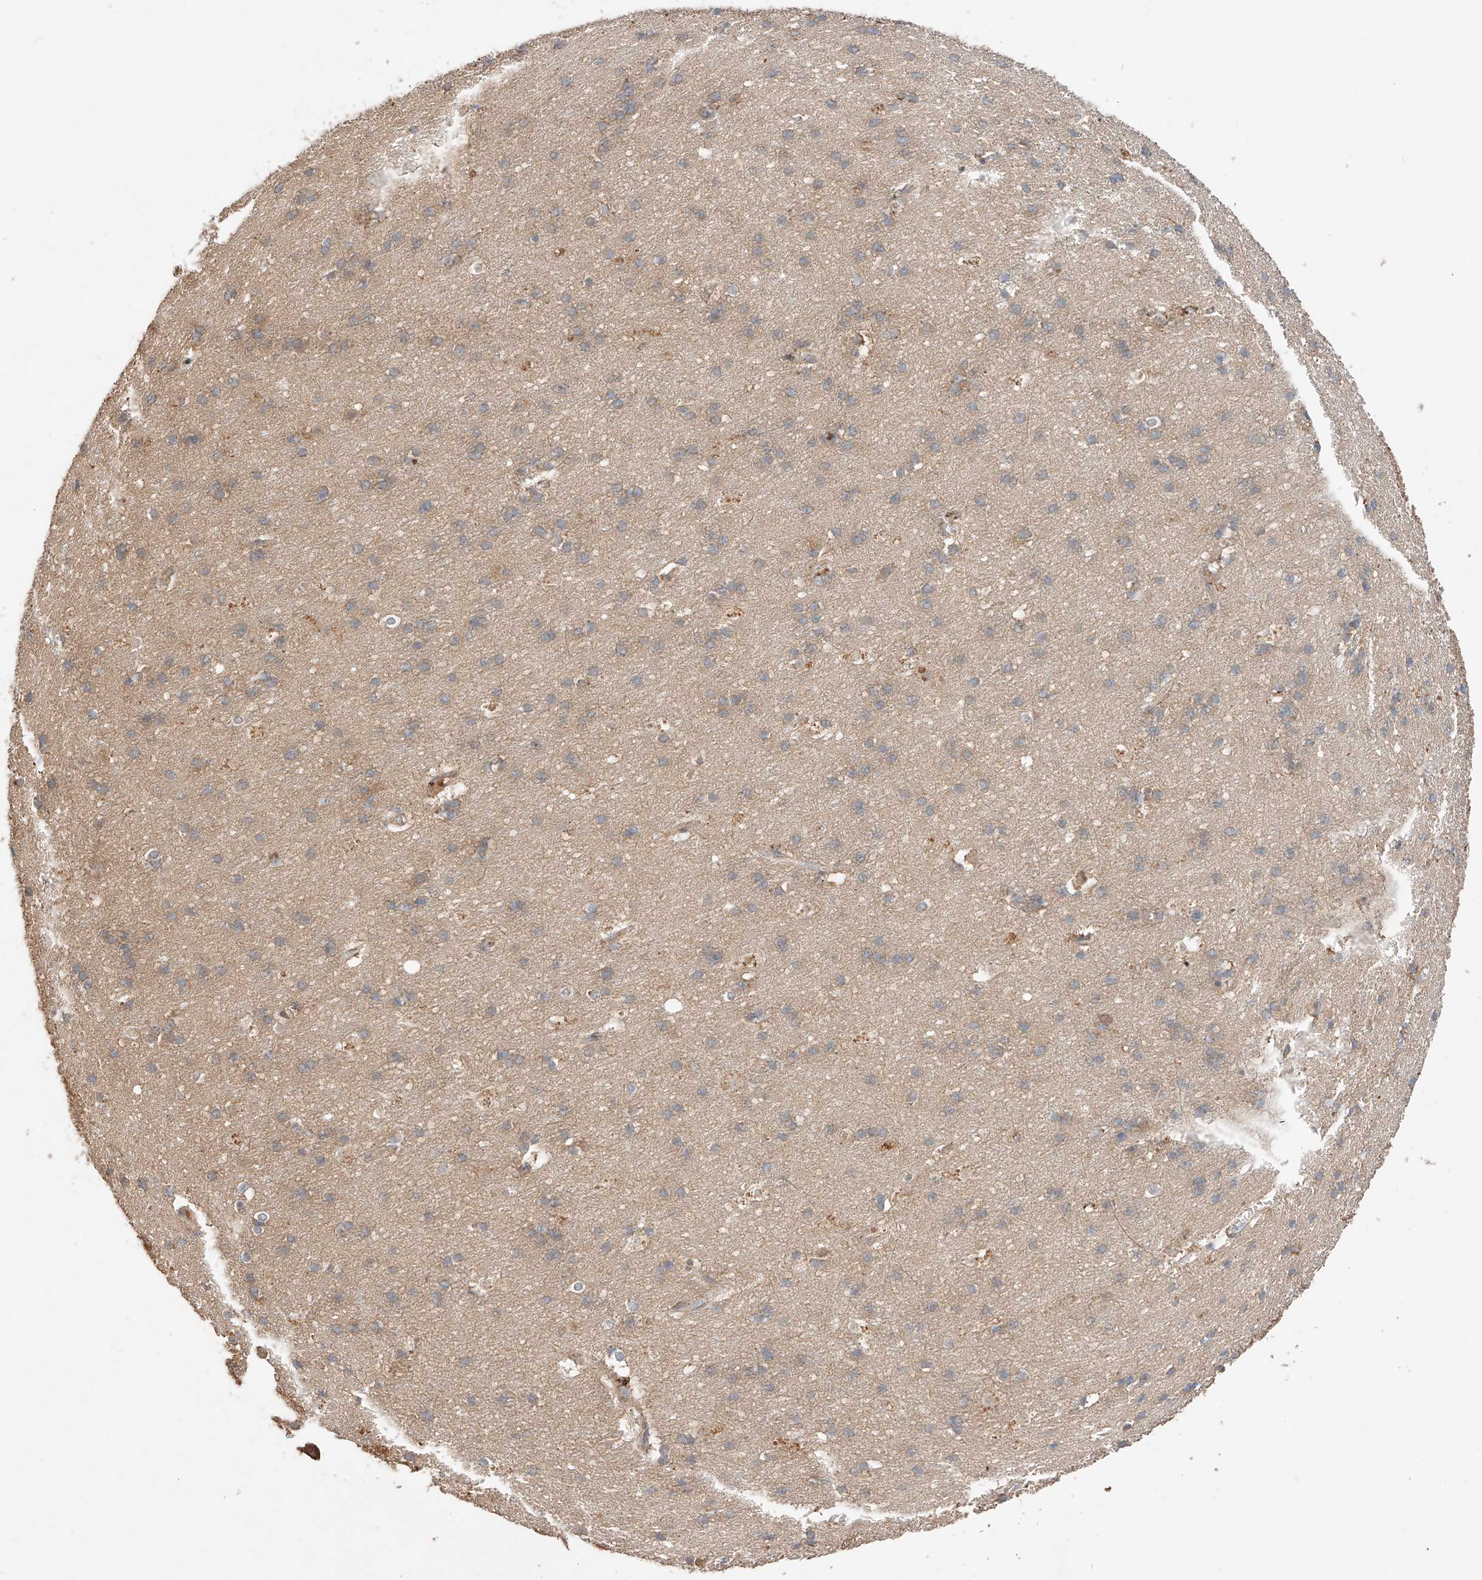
{"staining": {"intensity": "moderate", "quantity": ">75%", "location": "cytoplasmic/membranous"}, "tissue": "cerebral cortex", "cell_type": "Endothelial cells", "image_type": "normal", "snomed": [{"axis": "morphology", "description": "Normal tissue, NOS"}, {"axis": "topography", "description": "Cerebral cortex"}], "caption": "Endothelial cells reveal medium levels of moderate cytoplasmic/membranous positivity in about >75% of cells in normal human cerebral cortex.", "gene": "XPNPEP1", "patient": {"sex": "male", "age": 54}}